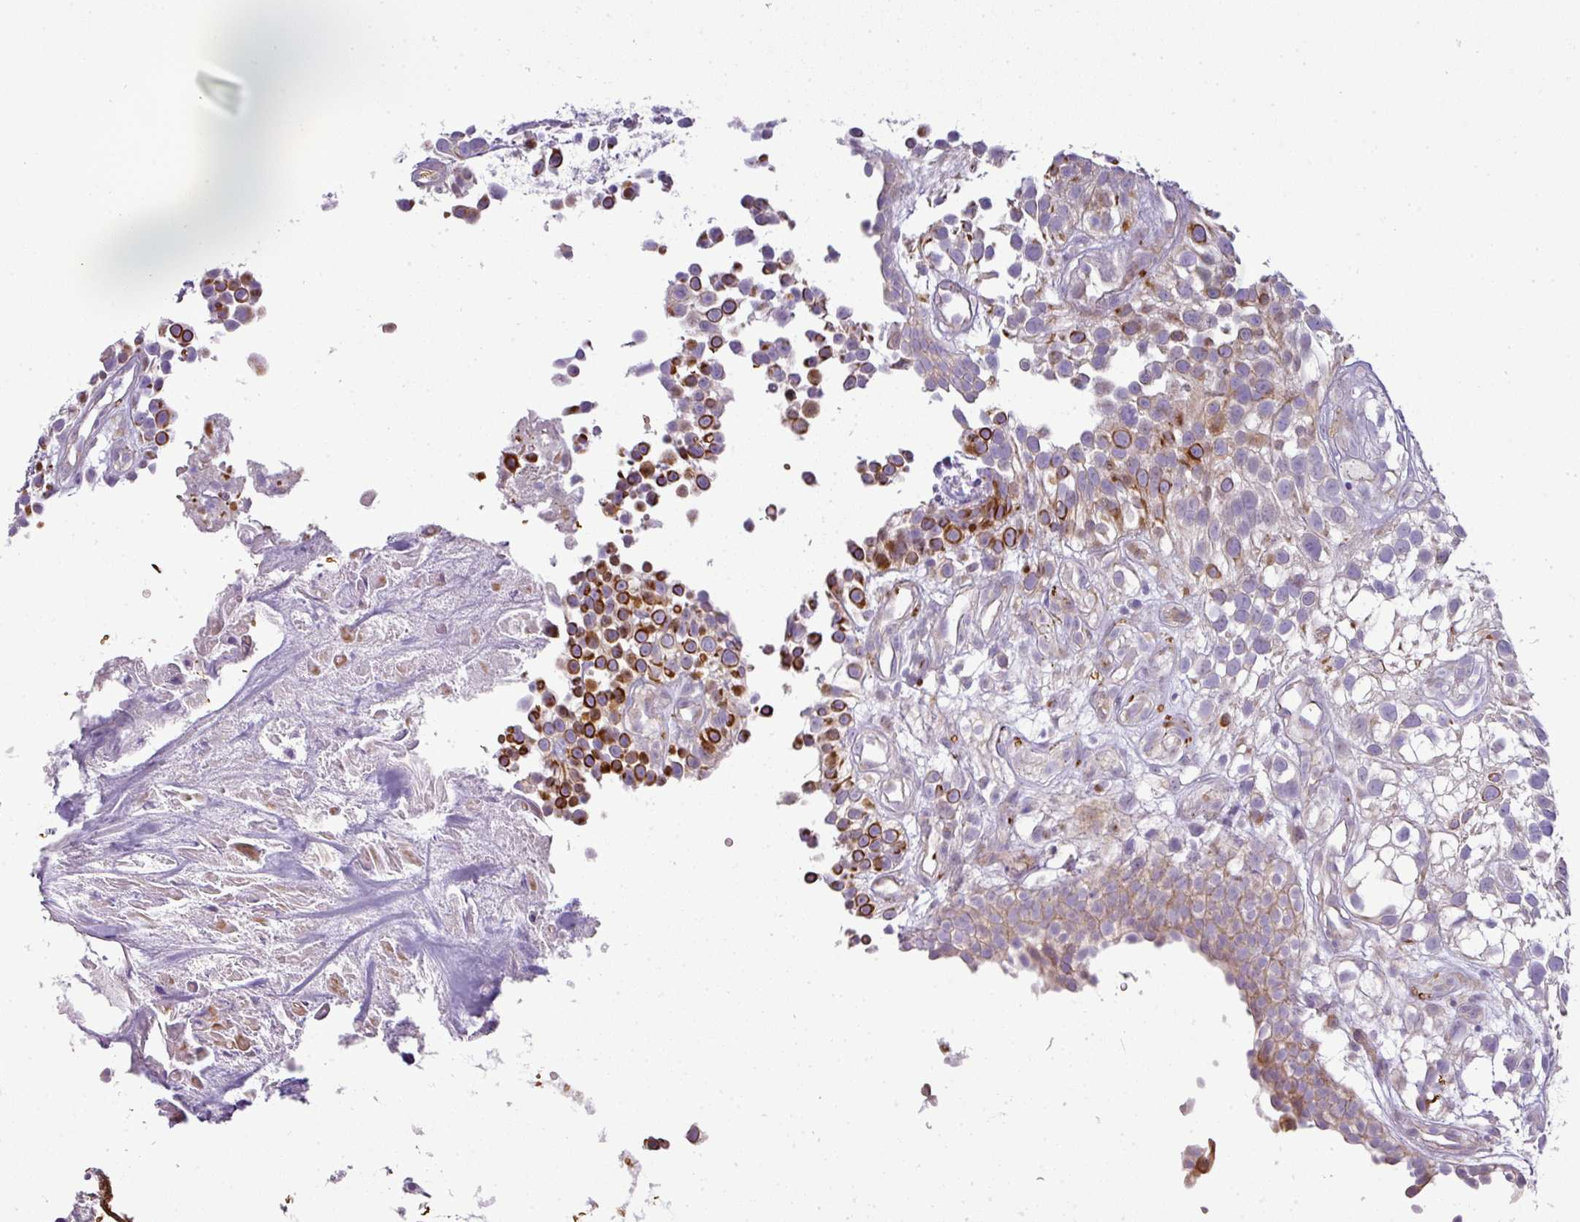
{"staining": {"intensity": "strong", "quantity": "25%-75%", "location": "cytoplasmic/membranous"}, "tissue": "urothelial cancer", "cell_type": "Tumor cells", "image_type": "cancer", "snomed": [{"axis": "morphology", "description": "Urothelial carcinoma, High grade"}, {"axis": "topography", "description": "Urinary bladder"}], "caption": "High-magnification brightfield microscopy of urothelial carcinoma (high-grade) stained with DAB (brown) and counterstained with hematoxylin (blue). tumor cells exhibit strong cytoplasmic/membranous positivity is seen in about25%-75% of cells.", "gene": "ATP6V1F", "patient": {"sex": "male", "age": 56}}